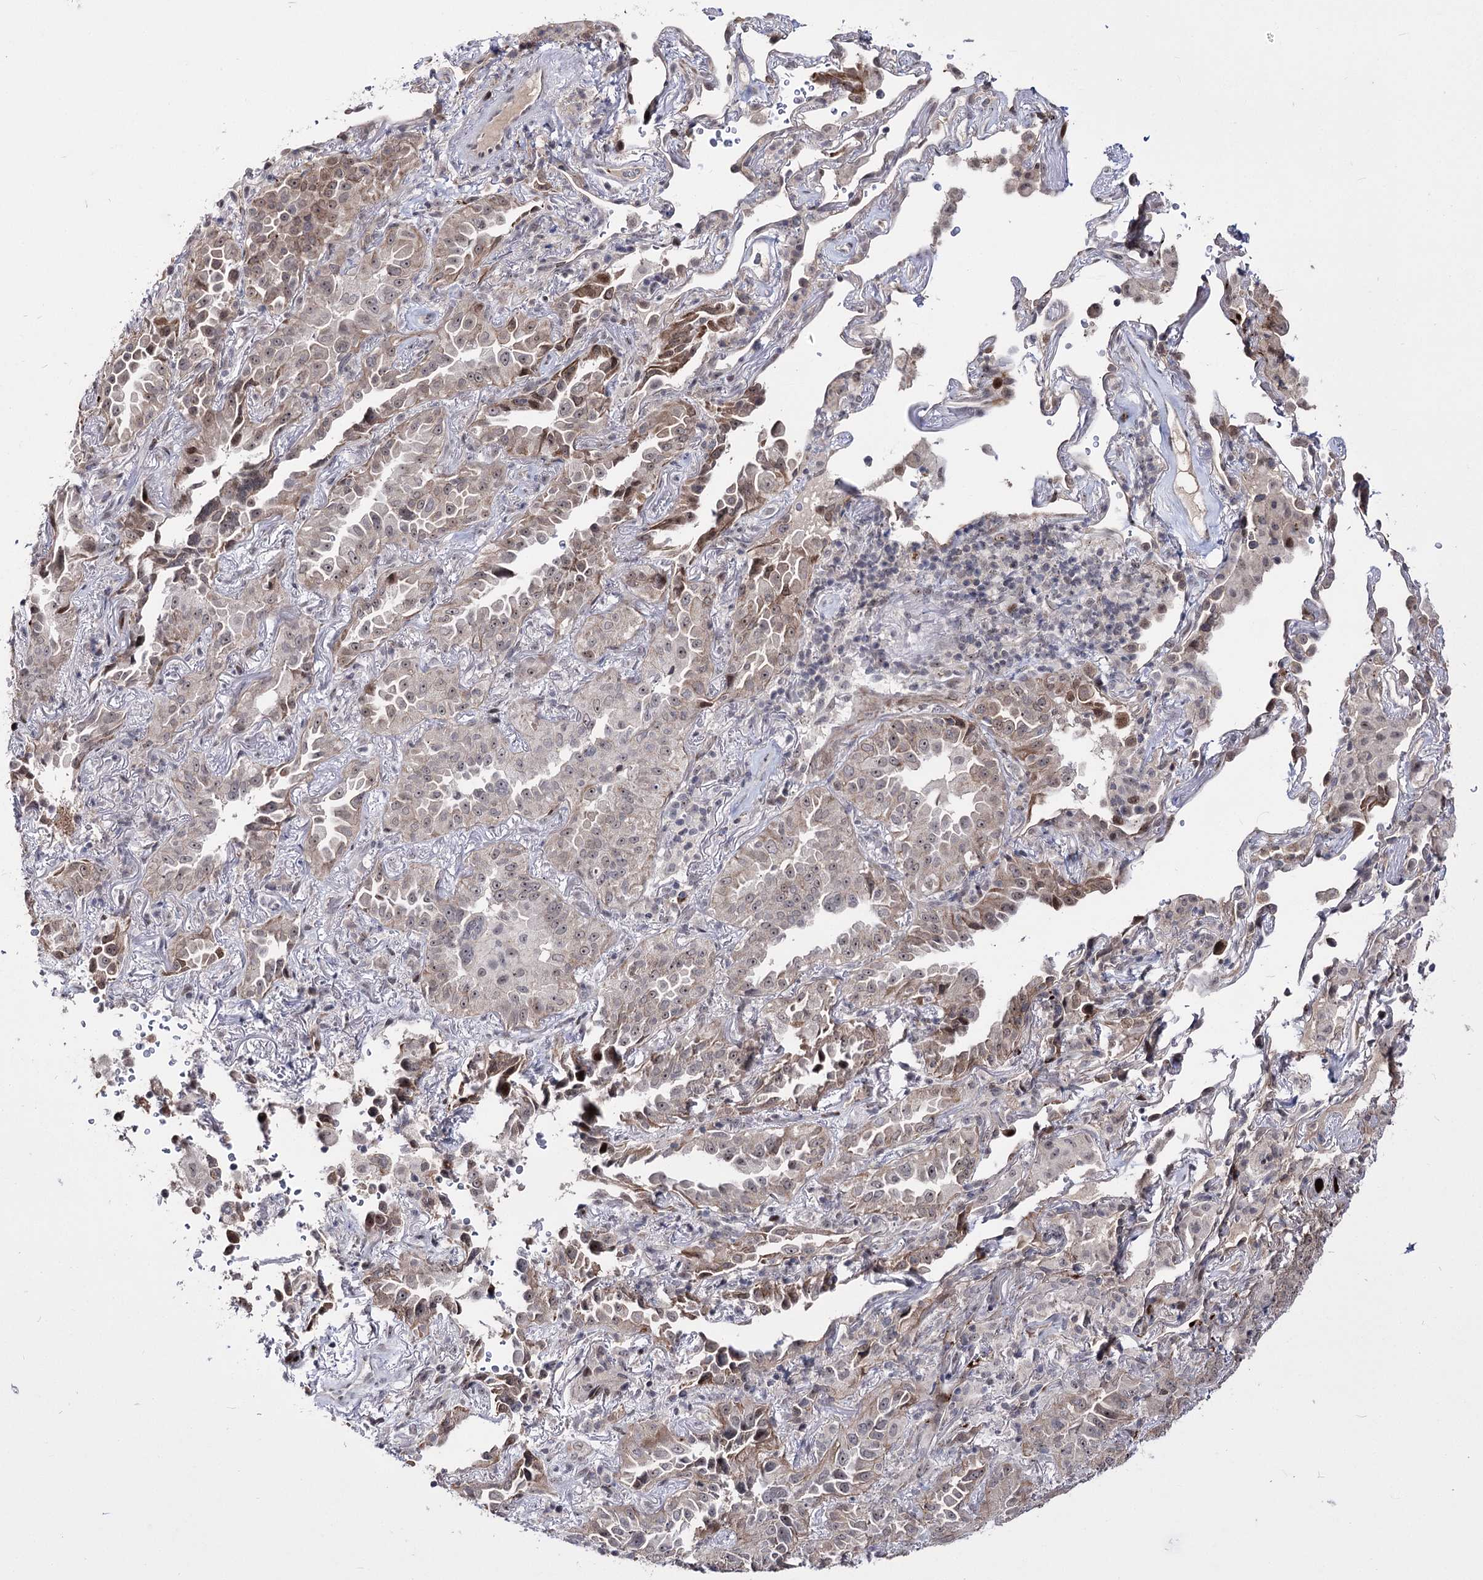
{"staining": {"intensity": "weak", "quantity": ">75%", "location": "nuclear"}, "tissue": "lung cancer", "cell_type": "Tumor cells", "image_type": "cancer", "snomed": [{"axis": "morphology", "description": "Adenocarcinoma, NOS"}, {"axis": "topography", "description": "Lung"}], "caption": "Human lung adenocarcinoma stained with a protein marker demonstrates weak staining in tumor cells.", "gene": "STOX1", "patient": {"sex": "female", "age": 69}}